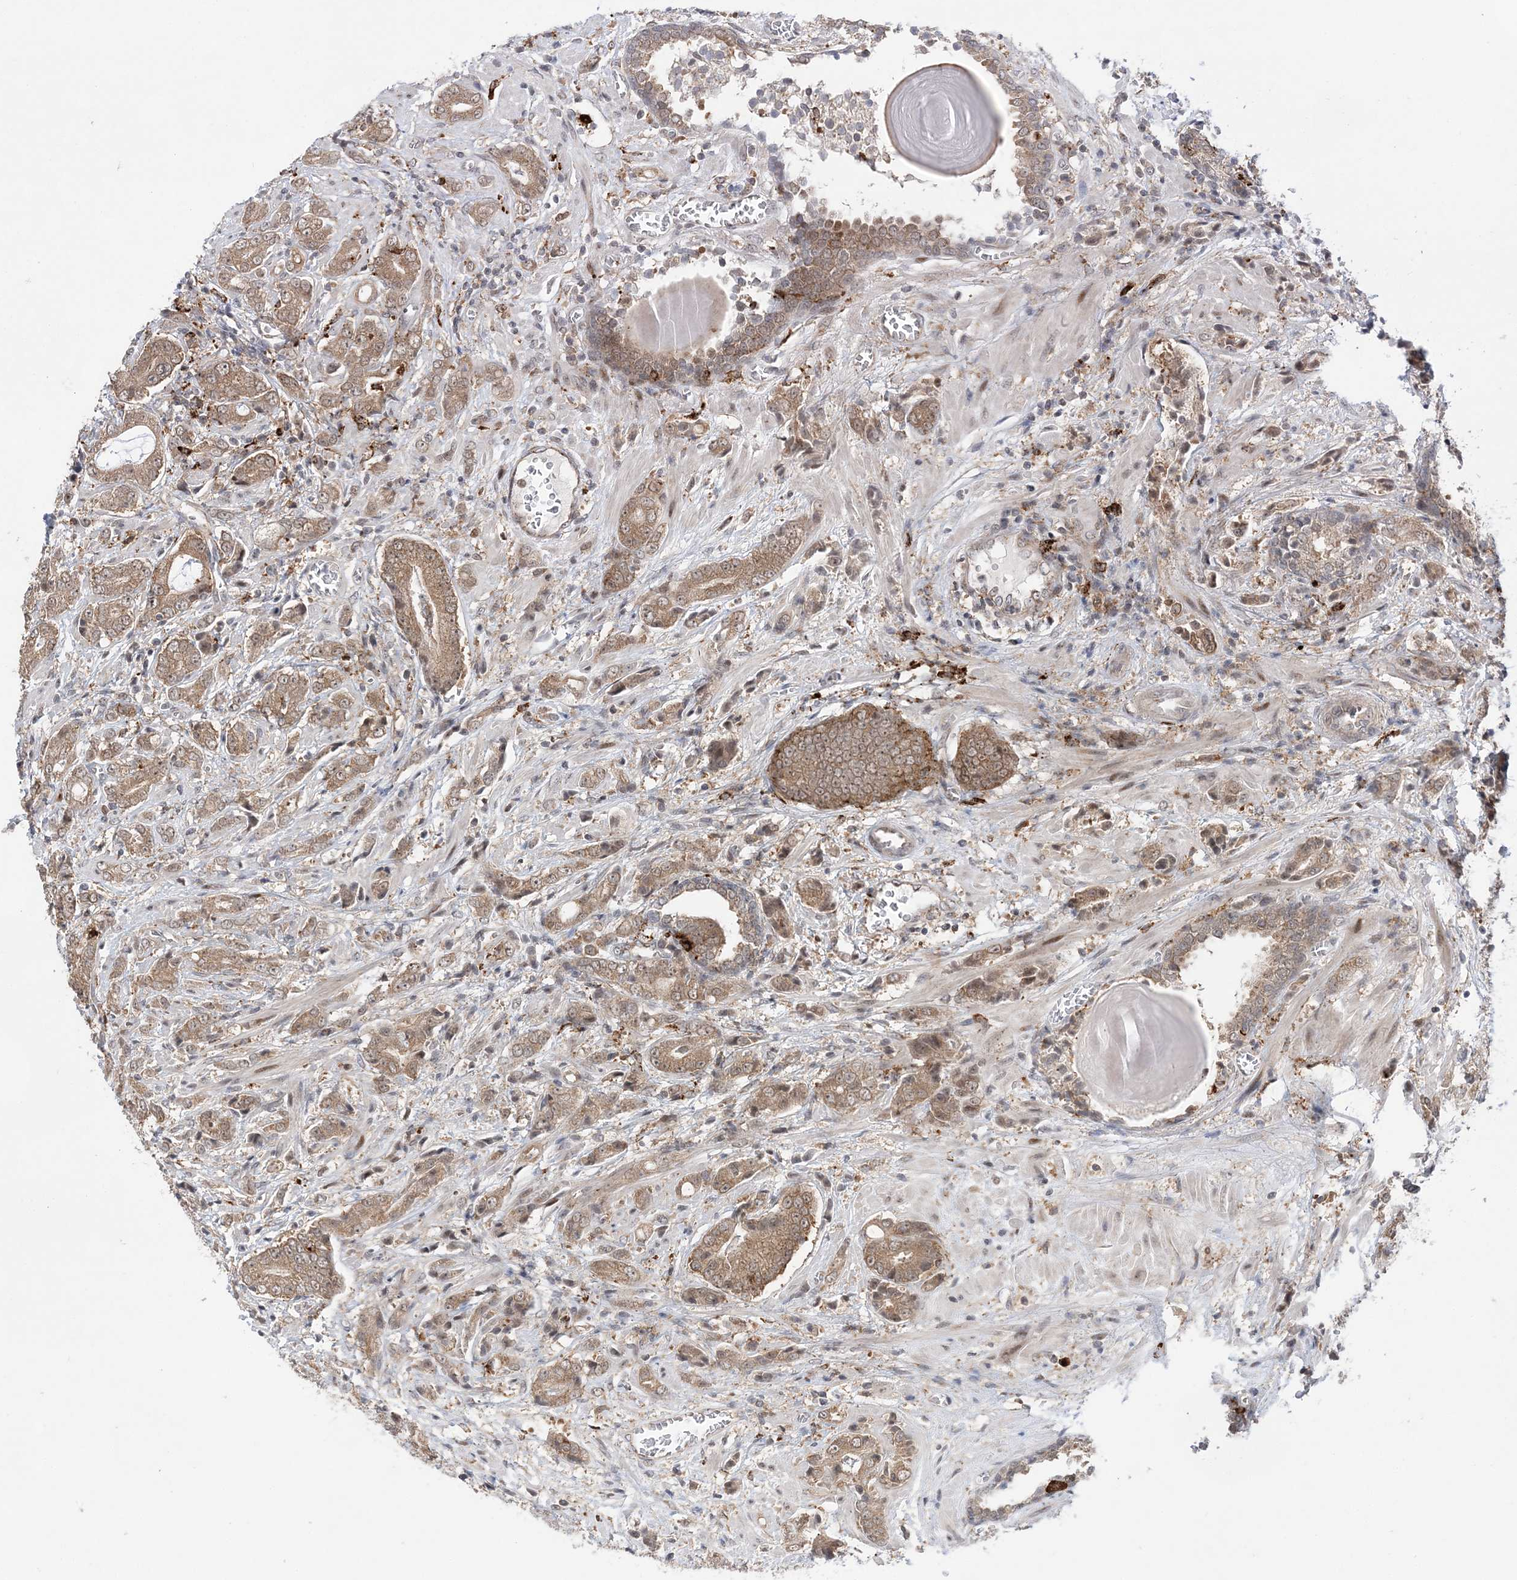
{"staining": {"intensity": "moderate", "quantity": ">75%", "location": "cytoplasmic/membranous"}, "tissue": "prostate cancer", "cell_type": "Tumor cells", "image_type": "cancer", "snomed": [{"axis": "morphology", "description": "Adenocarcinoma, High grade"}, {"axis": "topography", "description": "Prostate"}], "caption": "Protein expression analysis of human prostate cancer reveals moderate cytoplasmic/membranous positivity in approximately >75% of tumor cells.", "gene": "ANAPC15", "patient": {"sex": "male", "age": 57}}